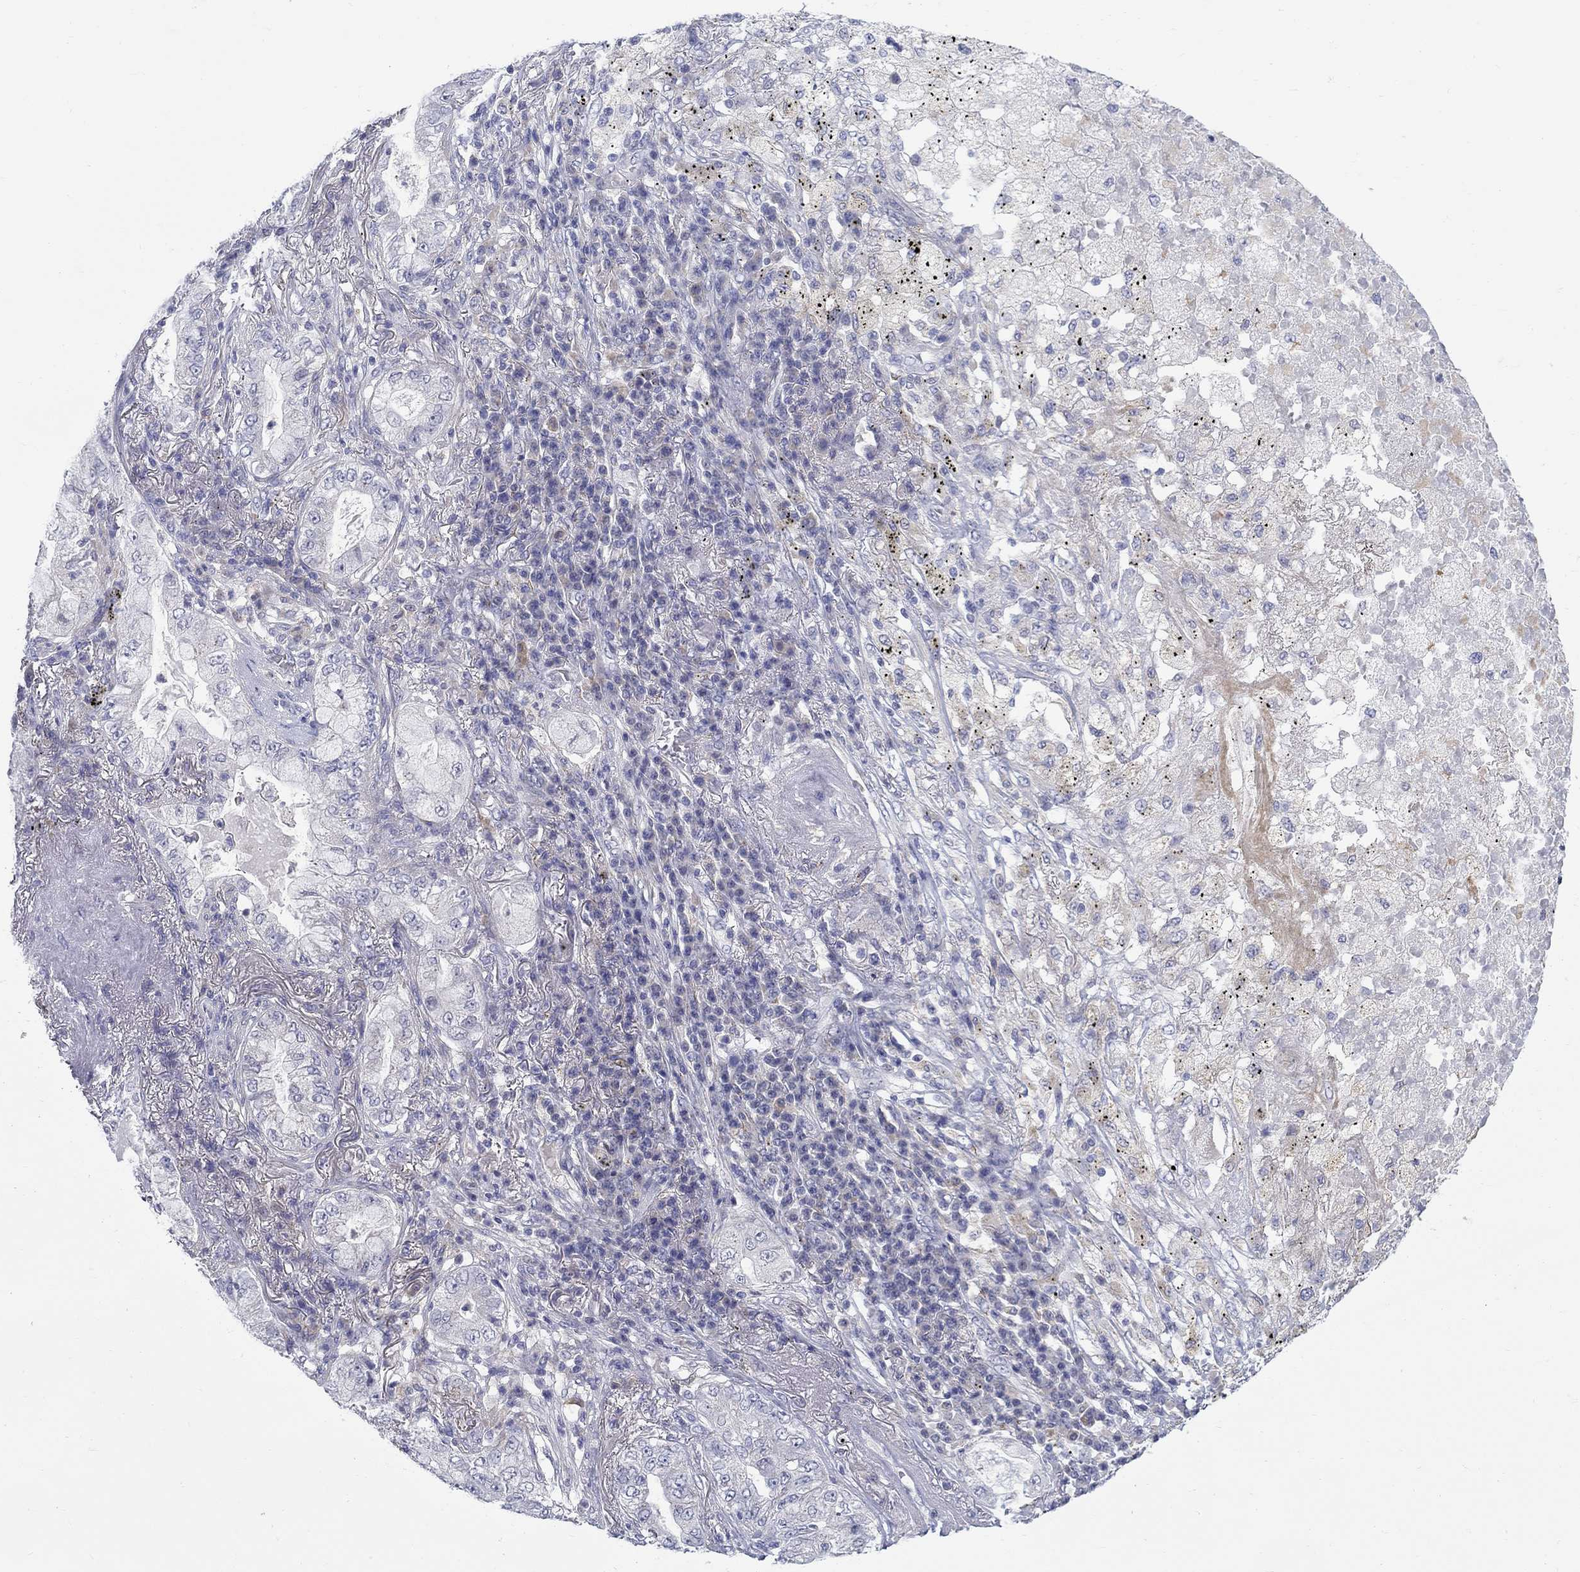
{"staining": {"intensity": "negative", "quantity": "none", "location": "none"}, "tissue": "lung cancer", "cell_type": "Tumor cells", "image_type": "cancer", "snomed": [{"axis": "morphology", "description": "Adenocarcinoma, NOS"}, {"axis": "topography", "description": "Lung"}], "caption": "A micrograph of human adenocarcinoma (lung) is negative for staining in tumor cells.", "gene": "ABCA4", "patient": {"sex": "female", "age": 73}}